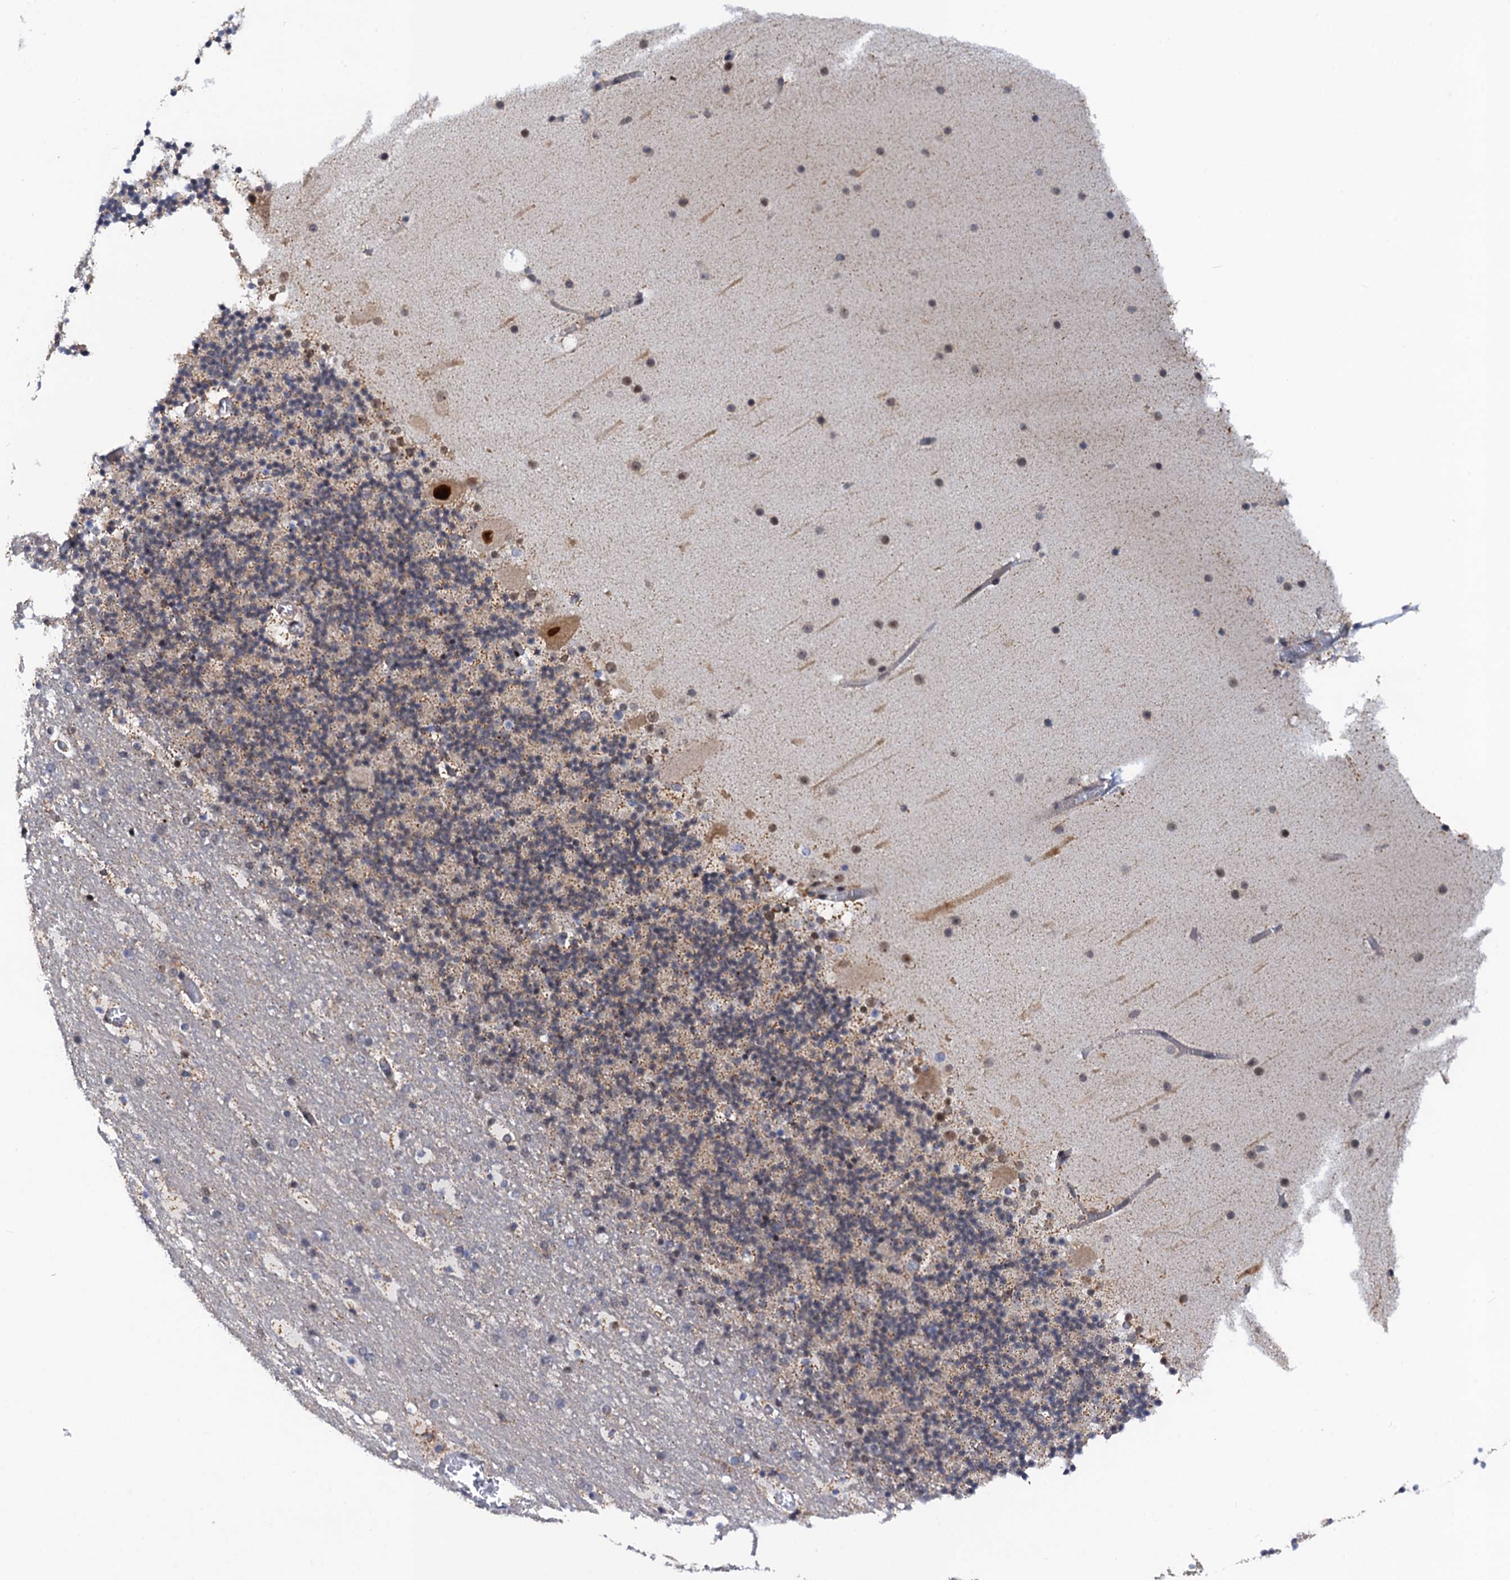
{"staining": {"intensity": "weak", "quantity": "<25%", "location": "cytoplasmic/membranous"}, "tissue": "cerebellum", "cell_type": "Cells in granular layer", "image_type": "normal", "snomed": [{"axis": "morphology", "description": "Normal tissue, NOS"}, {"axis": "topography", "description": "Cerebellum"}], "caption": "There is no significant expression in cells in granular layer of cerebellum.", "gene": "ZAR1L", "patient": {"sex": "male", "age": 57}}